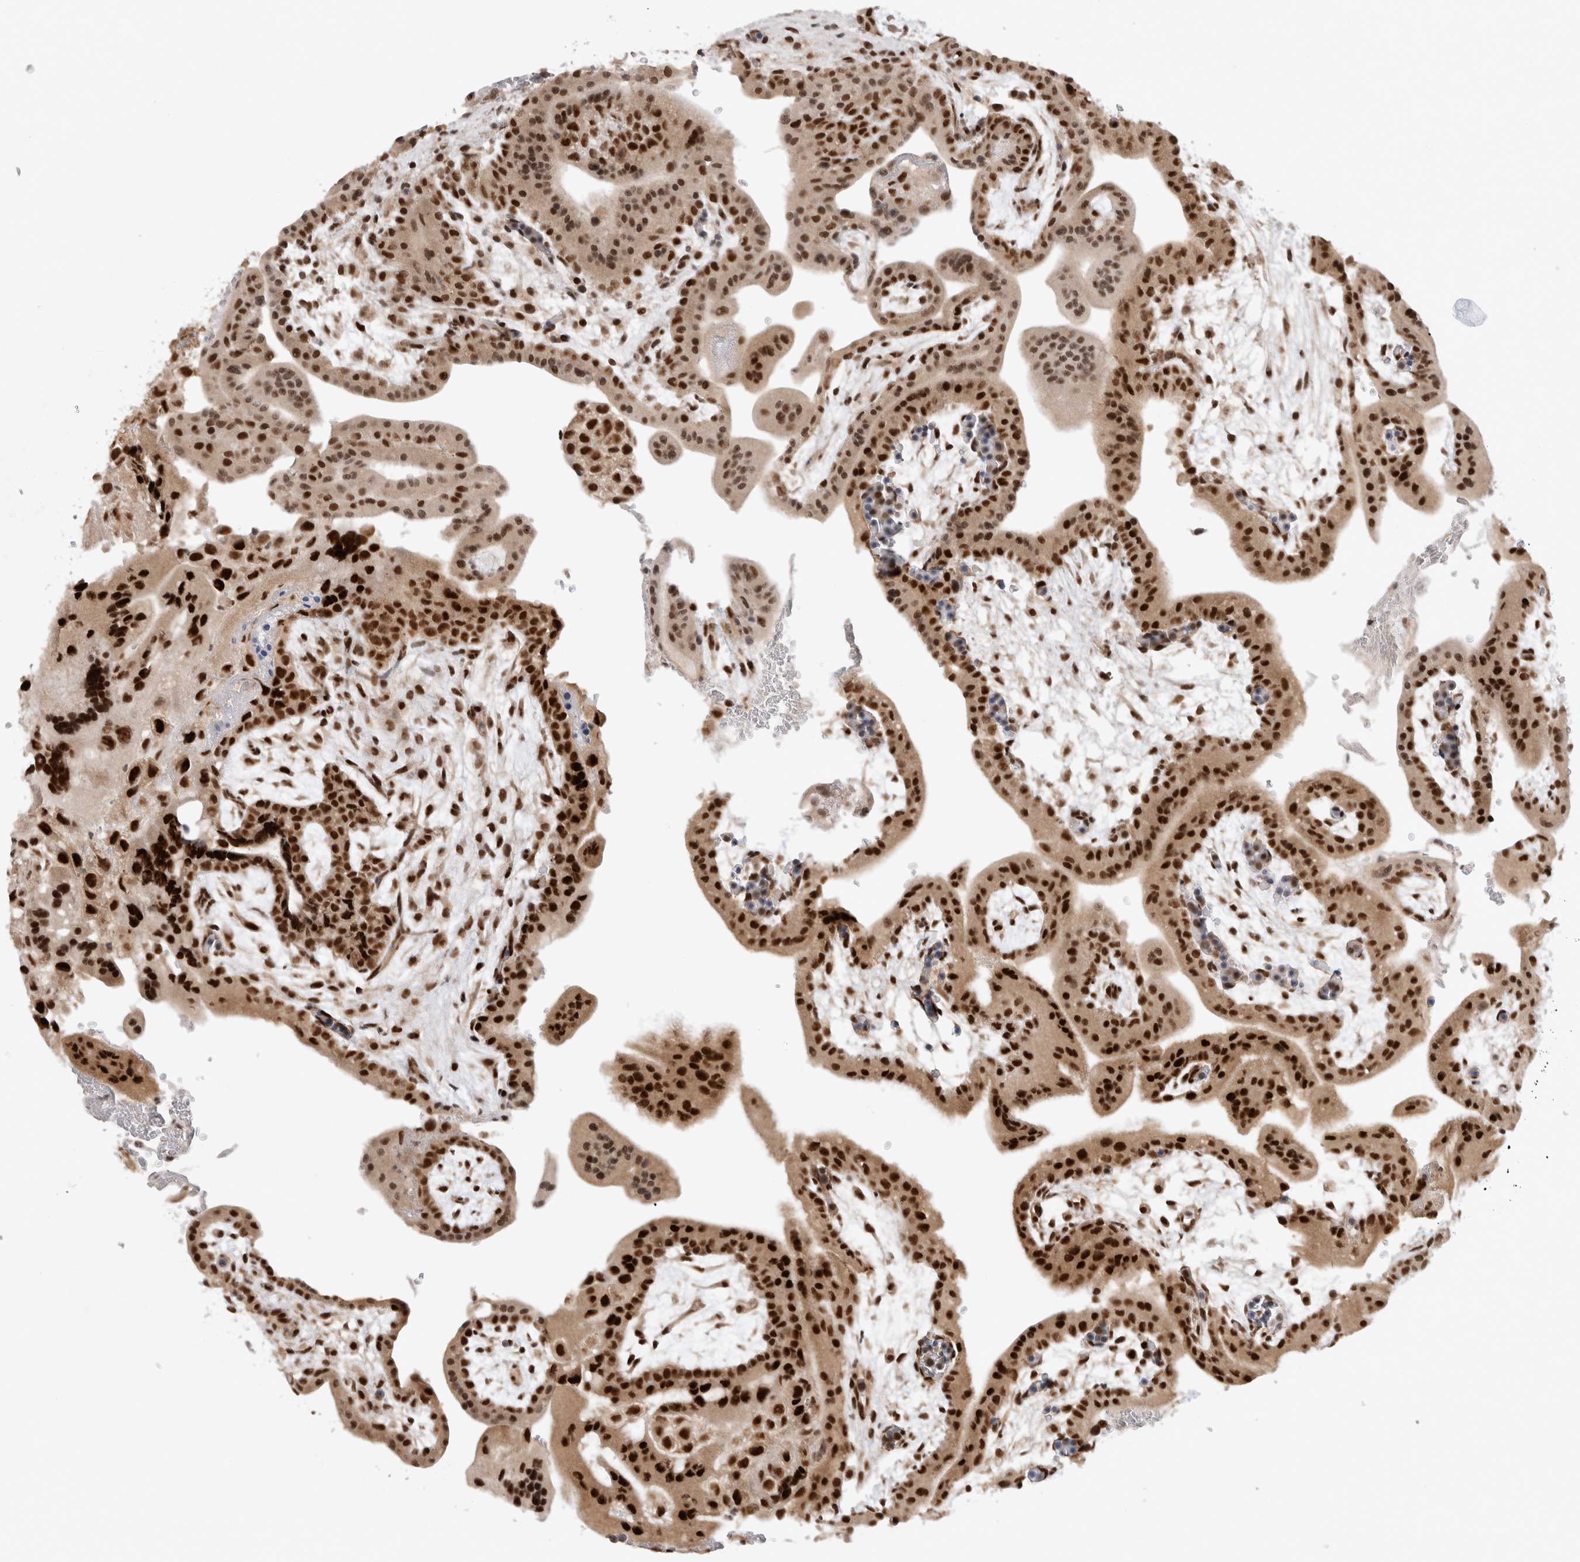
{"staining": {"intensity": "strong", "quantity": ">75%", "location": "nuclear"}, "tissue": "placenta", "cell_type": "Decidual cells", "image_type": "normal", "snomed": [{"axis": "morphology", "description": "Normal tissue, NOS"}, {"axis": "topography", "description": "Placenta"}], "caption": "High-power microscopy captured an immunohistochemistry (IHC) image of unremarkable placenta, revealing strong nuclear expression in approximately >75% of decidual cells. (DAB IHC, brown staining for protein, blue staining for nuclei).", "gene": "HESX1", "patient": {"sex": "female", "age": 35}}